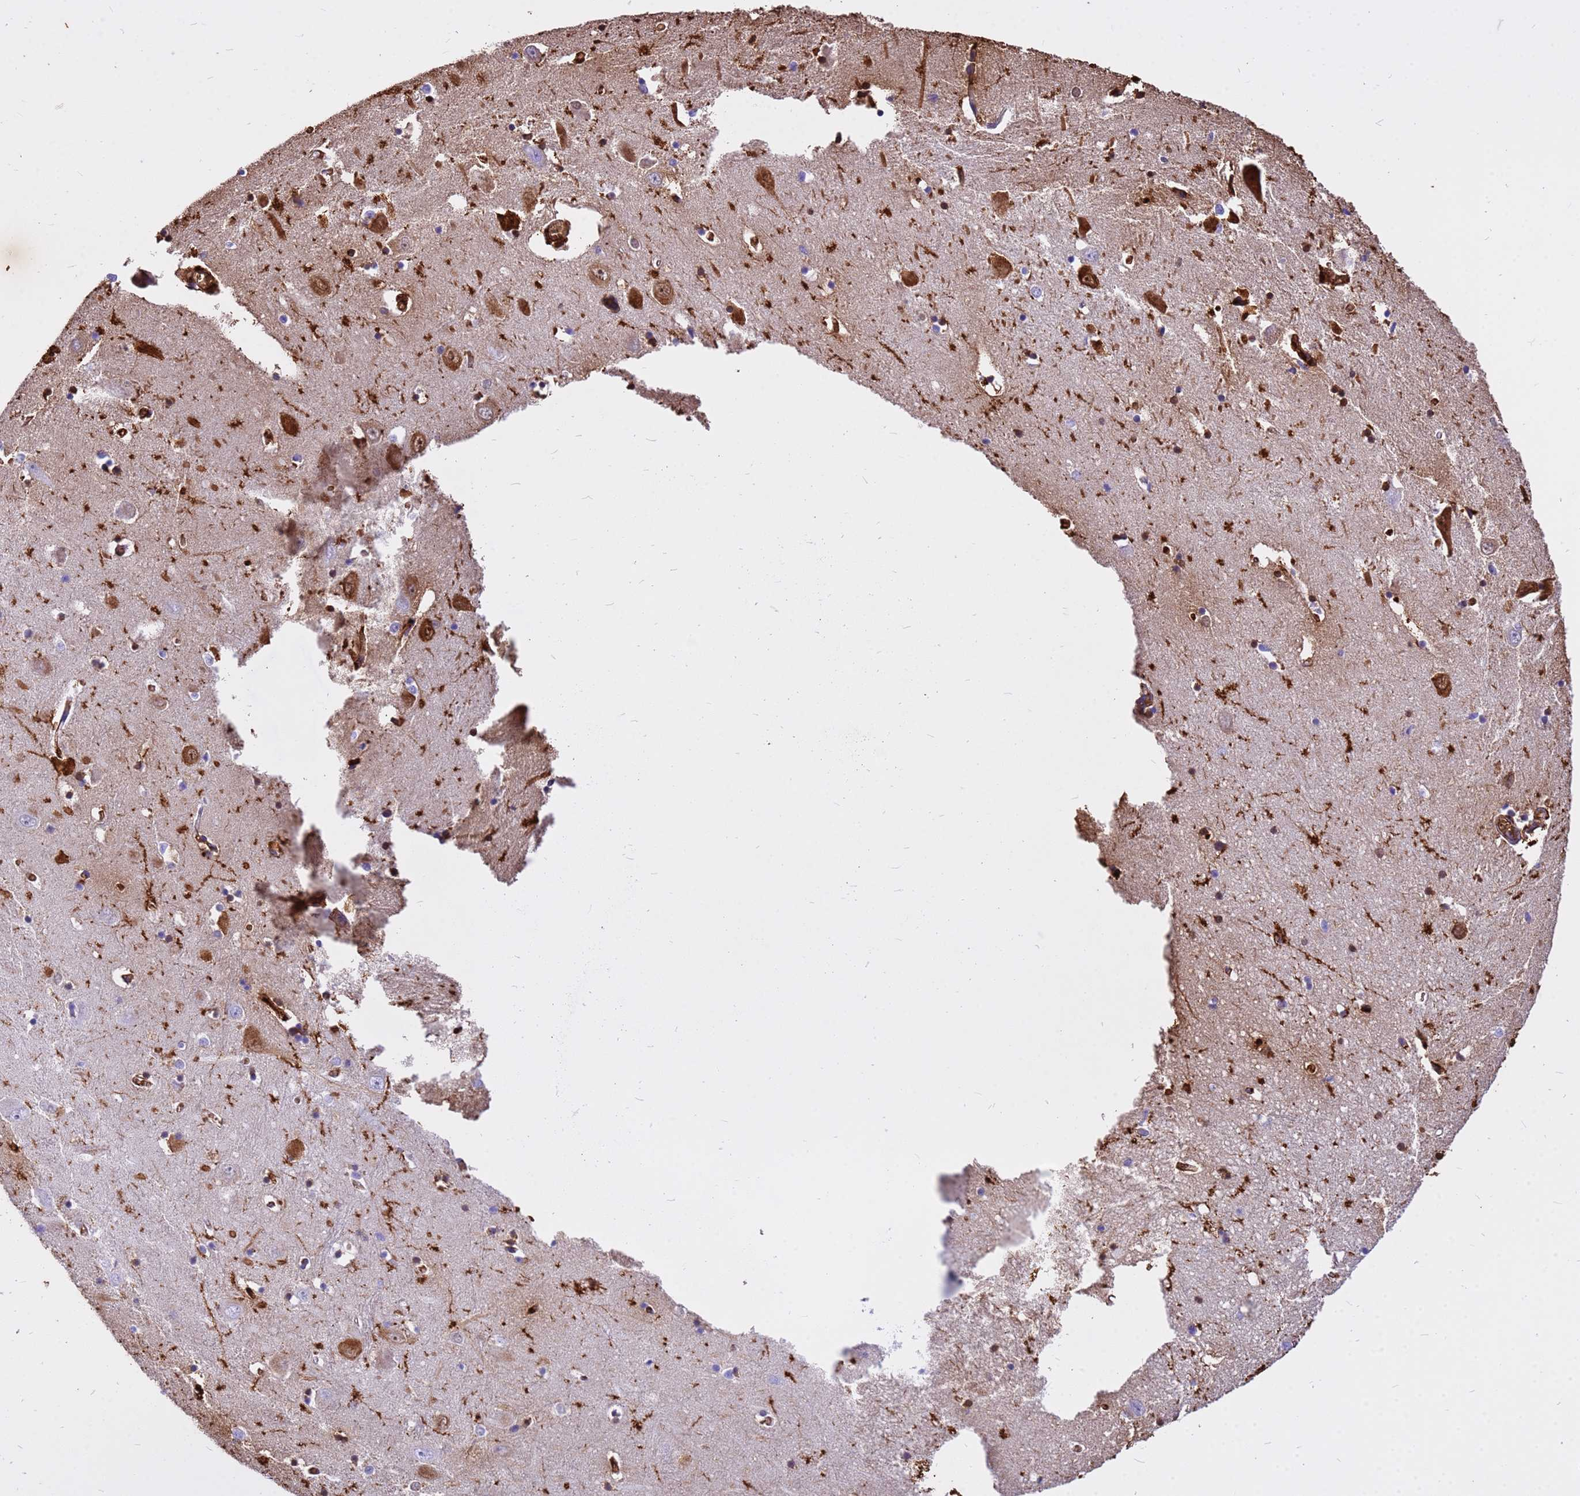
{"staining": {"intensity": "moderate", "quantity": "<25%", "location": "cytoplasmic/membranous"}, "tissue": "hippocampus", "cell_type": "Glial cells", "image_type": "normal", "snomed": [{"axis": "morphology", "description": "Normal tissue, NOS"}, {"axis": "topography", "description": "Hippocampus"}], "caption": "This histopathology image reveals unremarkable hippocampus stained with IHC to label a protein in brown. The cytoplasmic/membranous of glial cells show moderate positivity for the protein. Nuclei are counter-stained blue.", "gene": "HBA1", "patient": {"sex": "male", "age": 70}}